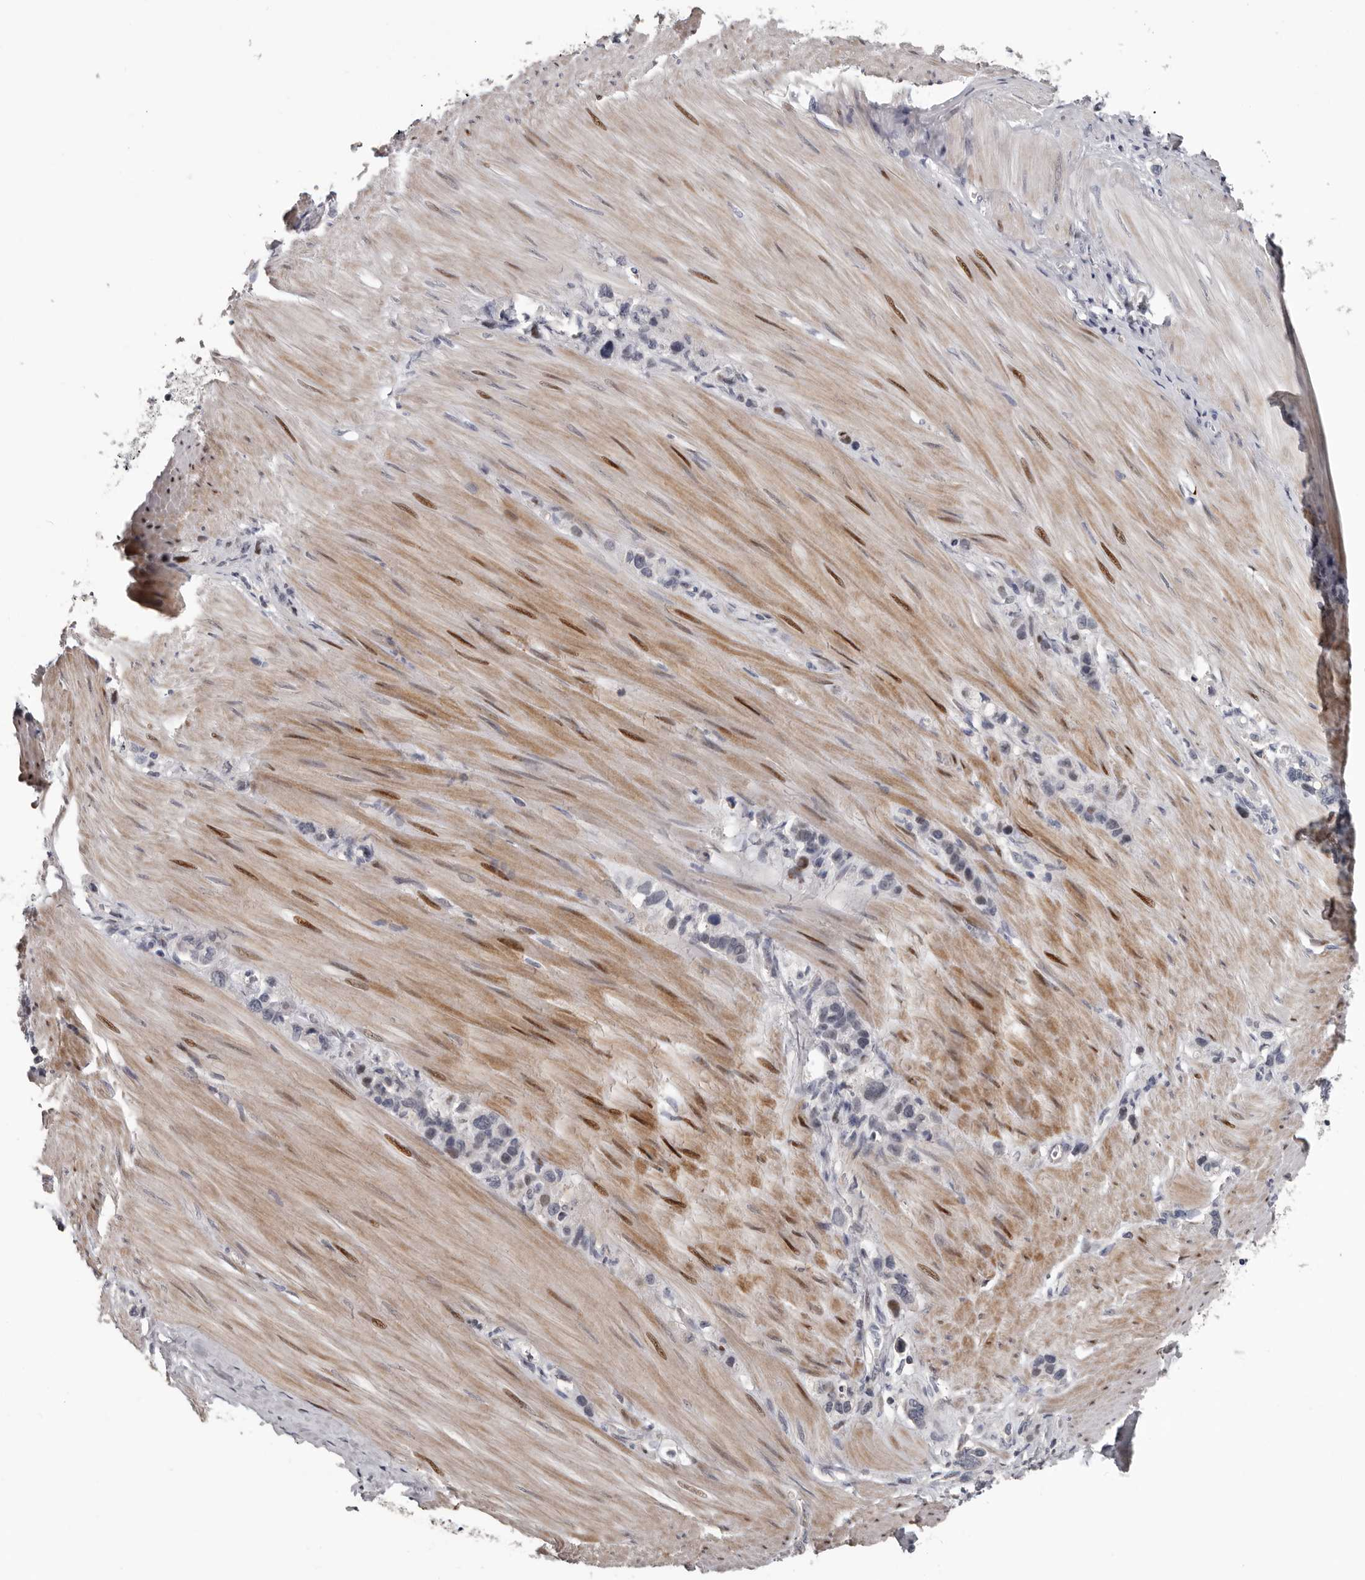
{"staining": {"intensity": "negative", "quantity": "none", "location": "none"}, "tissue": "stomach cancer", "cell_type": "Tumor cells", "image_type": "cancer", "snomed": [{"axis": "morphology", "description": "Adenocarcinoma, NOS"}, {"axis": "topography", "description": "Stomach"}], "caption": "Immunohistochemistry (IHC) photomicrograph of neoplastic tissue: stomach cancer (adenocarcinoma) stained with DAB (3,3'-diaminobenzidine) reveals no significant protein staining in tumor cells.", "gene": "RNF217", "patient": {"sex": "female", "age": 65}}